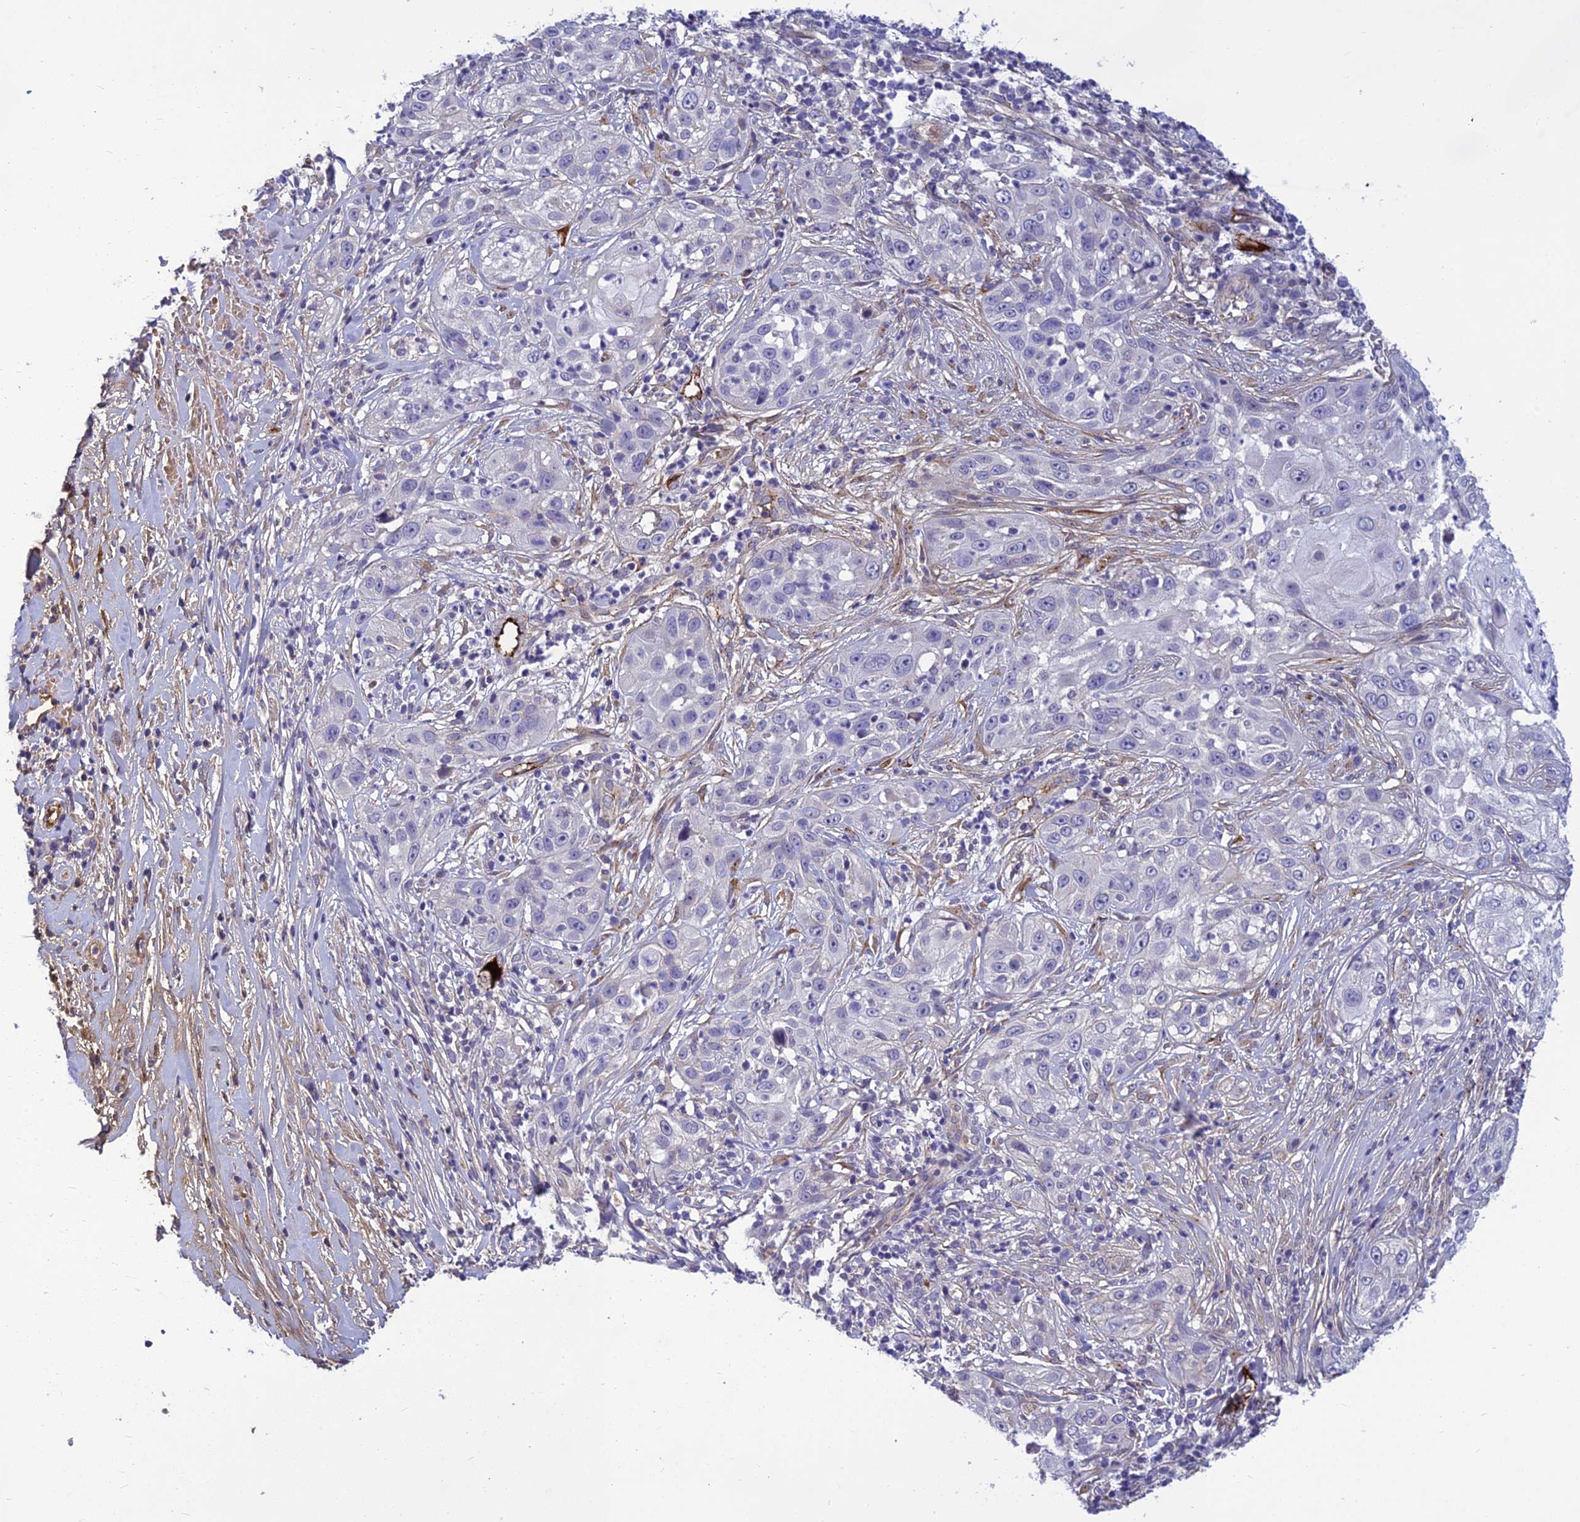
{"staining": {"intensity": "negative", "quantity": "none", "location": "none"}, "tissue": "skin cancer", "cell_type": "Tumor cells", "image_type": "cancer", "snomed": [{"axis": "morphology", "description": "Squamous cell carcinoma, NOS"}, {"axis": "topography", "description": "Skin"}], "caption": "IHC micrograph of human skin cancer stained for a protein (brown), which demonstrates no expression in tumor cells.", "gene": "CLEC11A", "patient": {"sex": "female", "age": 44}}